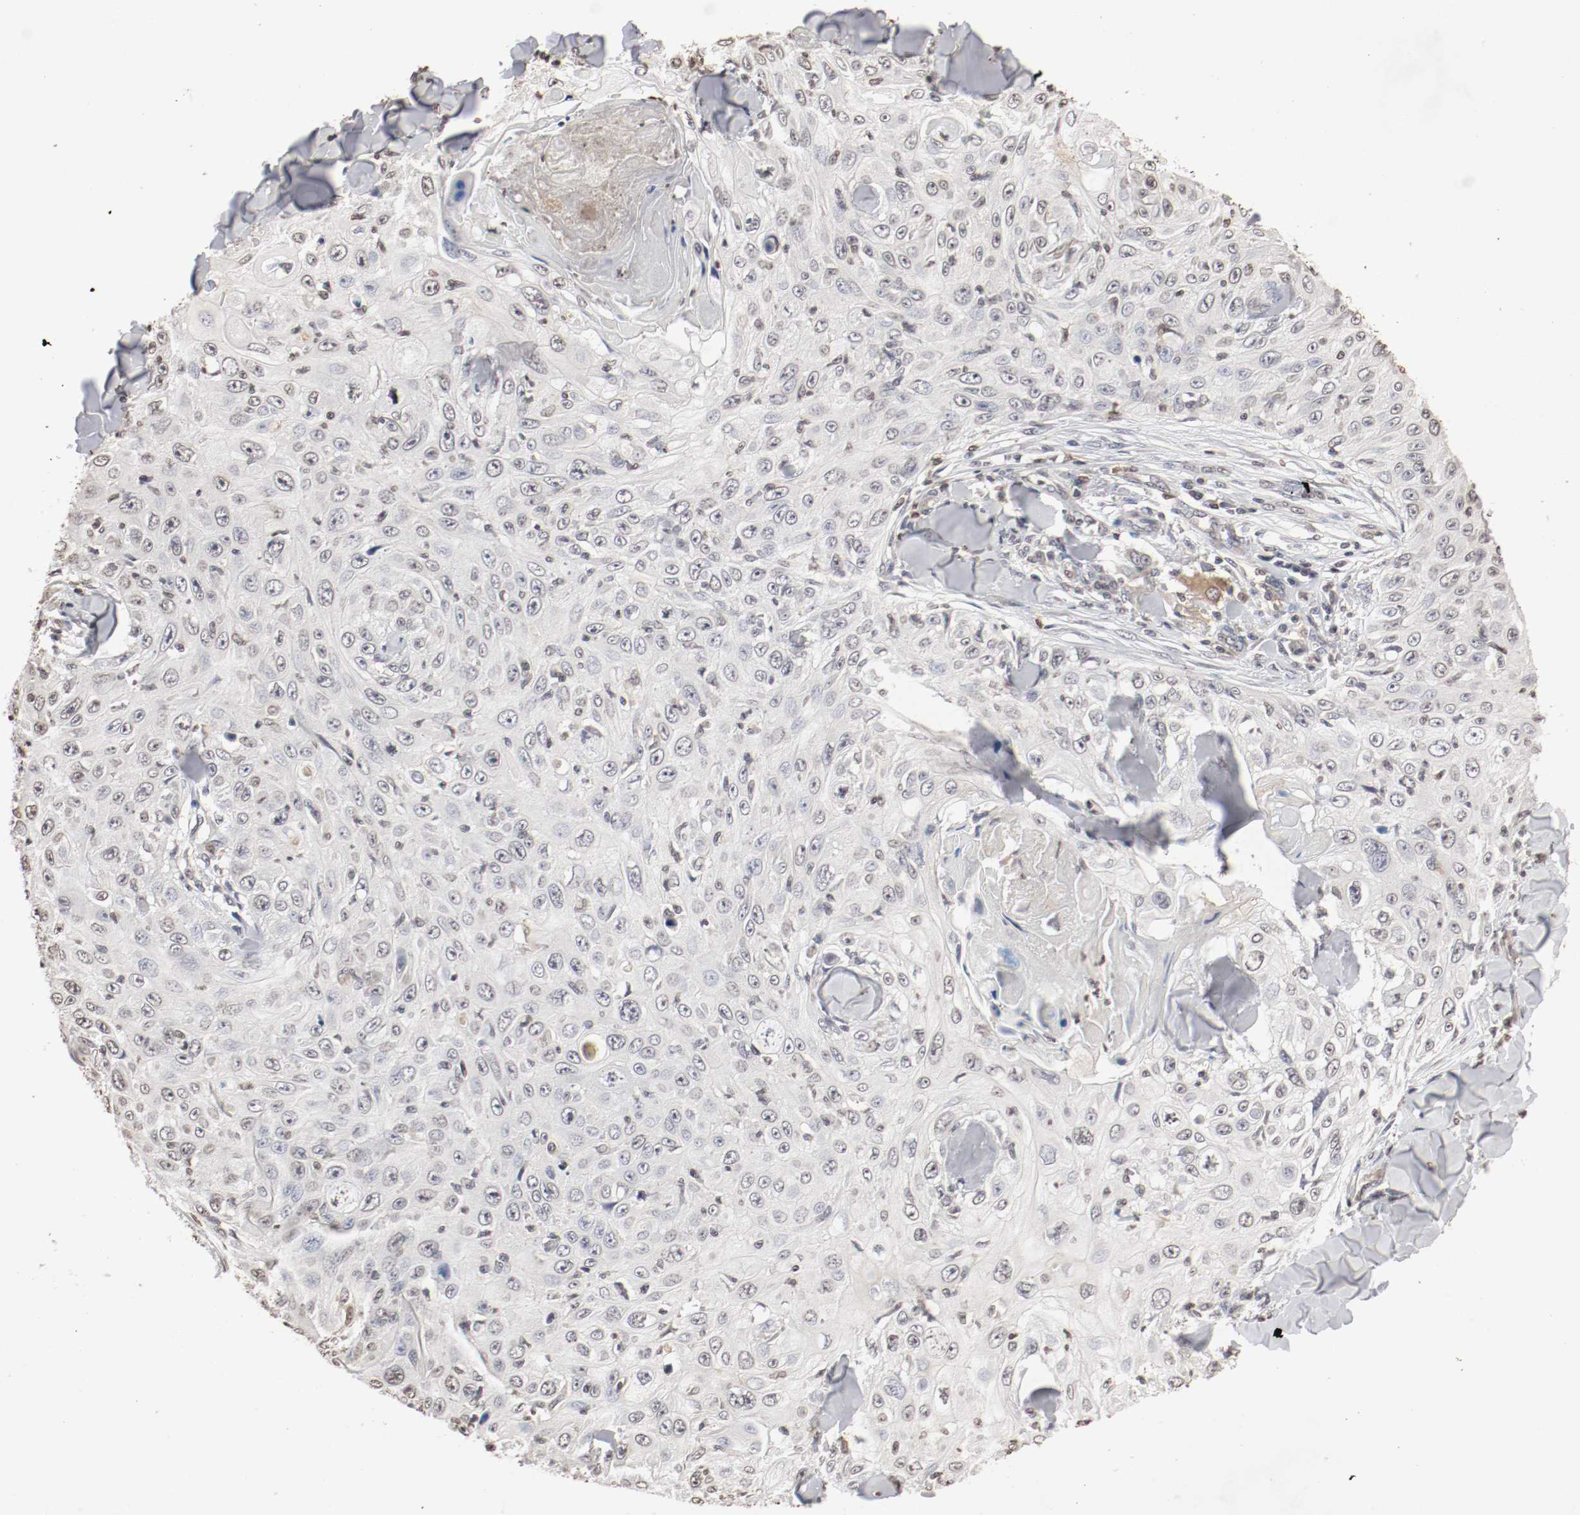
{"staining": {"intensity": "weak", "quantity": "<25%", "location": "nuclear"}, "tissue": "skin cancer", "cell_type": "Tumor cells", "image_type": "cancer", "snomed": [{"axis": "morphology", "description": "Squamous cell carcinoma, NOS"}, {"axis": "topography", "description": "Skin"}], "caption": "The IHC photomicrograph has no significant staining in tumor cells of skin squamous cell carcinoma tissue.", "gene": "WASL", "patient": {"sex": "male", "age": 86}}